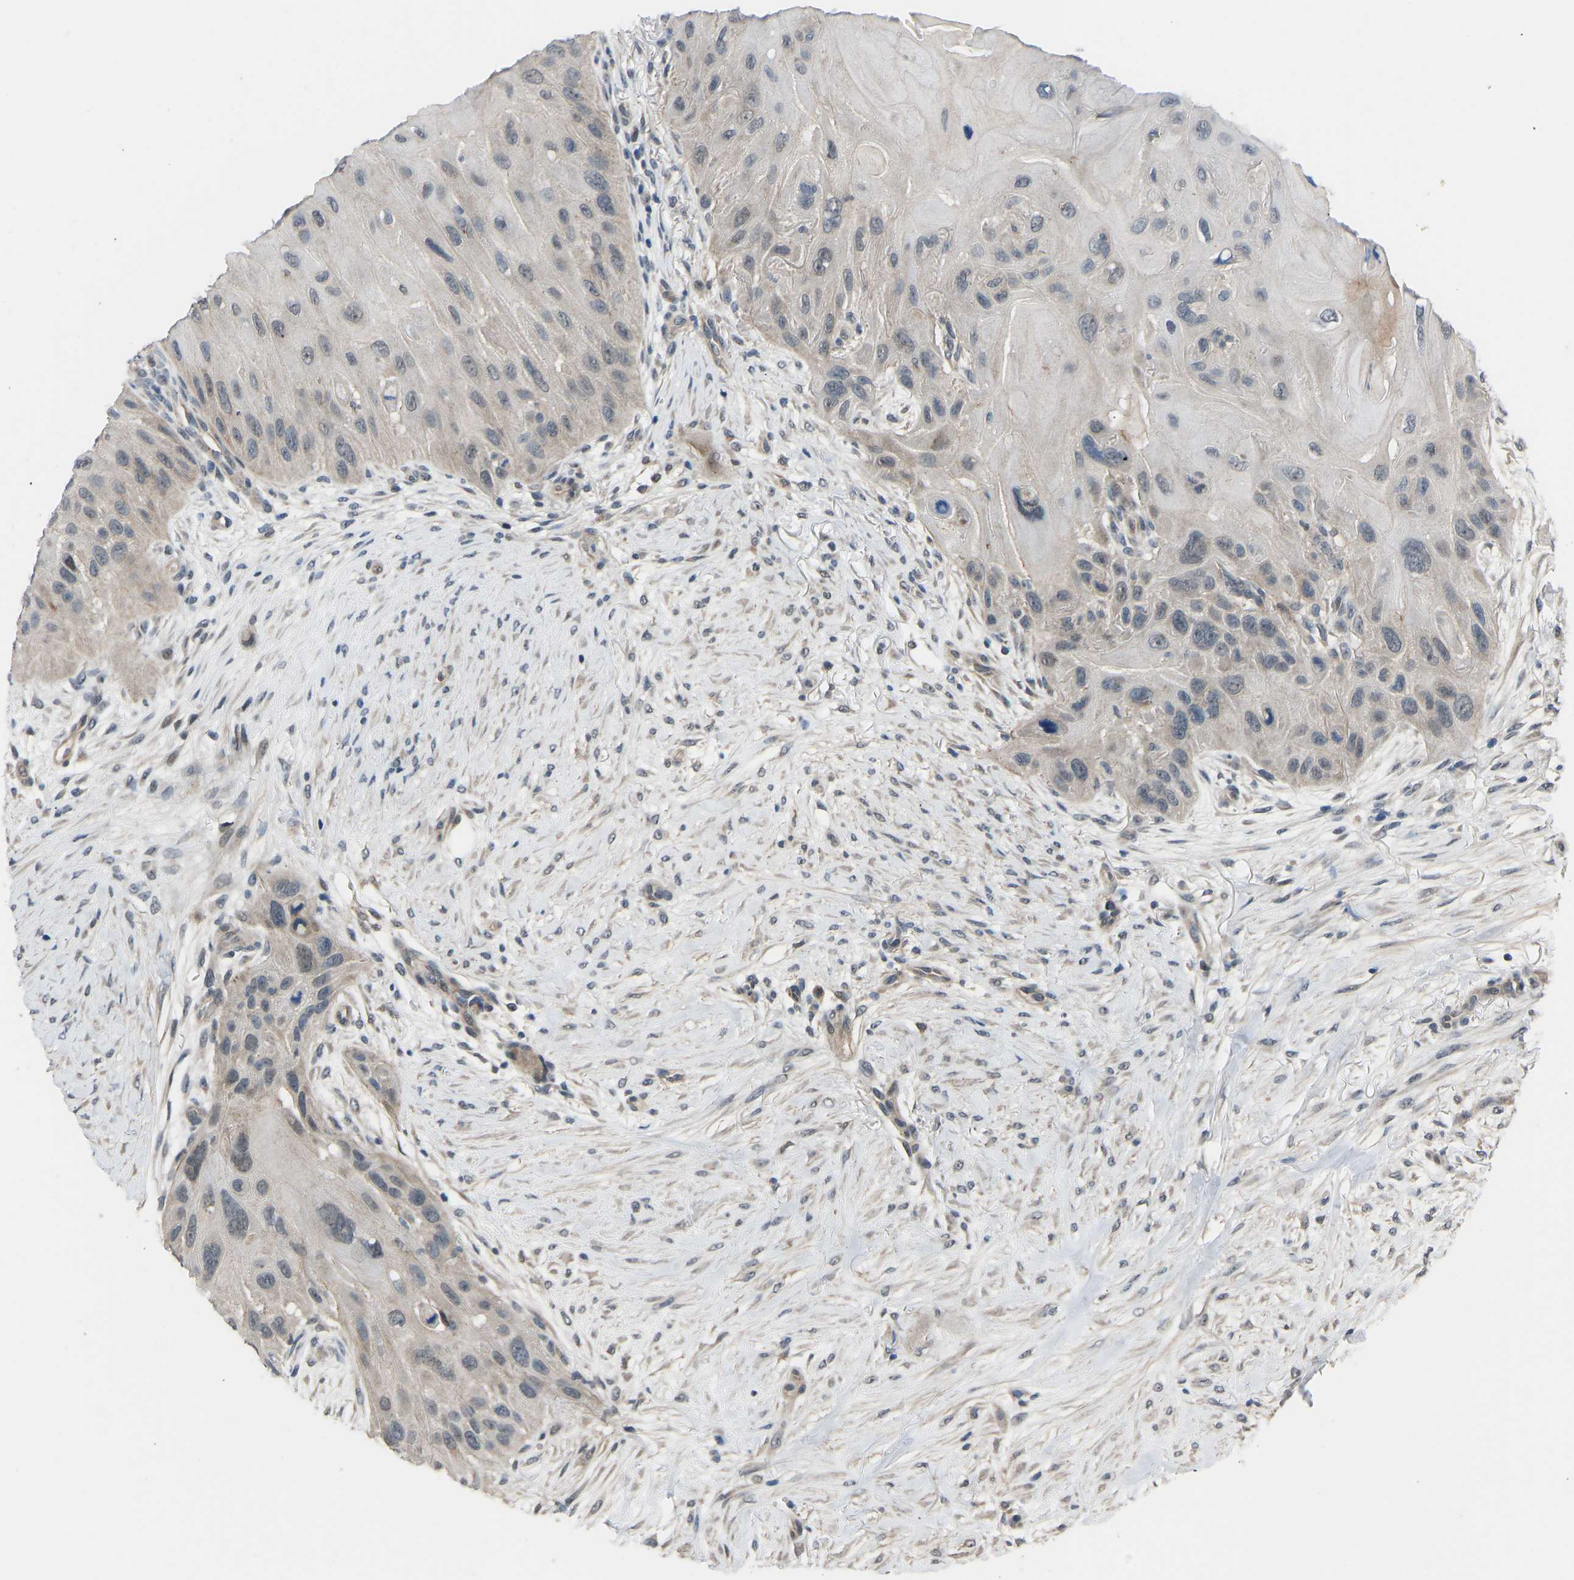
{"staining": {"intensity": "weak", "quantity": "<25%", "location": "nuclear"}, "tissue": "skin cancer", "cell_type": "Tumor cells", "image_type": "cancer", "snomed": [{"axis": "morphology", "description": "Squamous cell carcinoma, NOS"}, {"axis": "topography", "description": "Skin"}], "caption": "A photomicrograph of human skin squamous cell carcinoma is negative for staining in tumor cells.", "gene": "CDK2AP1", "patient": {"sex": "female", "age": 77}}